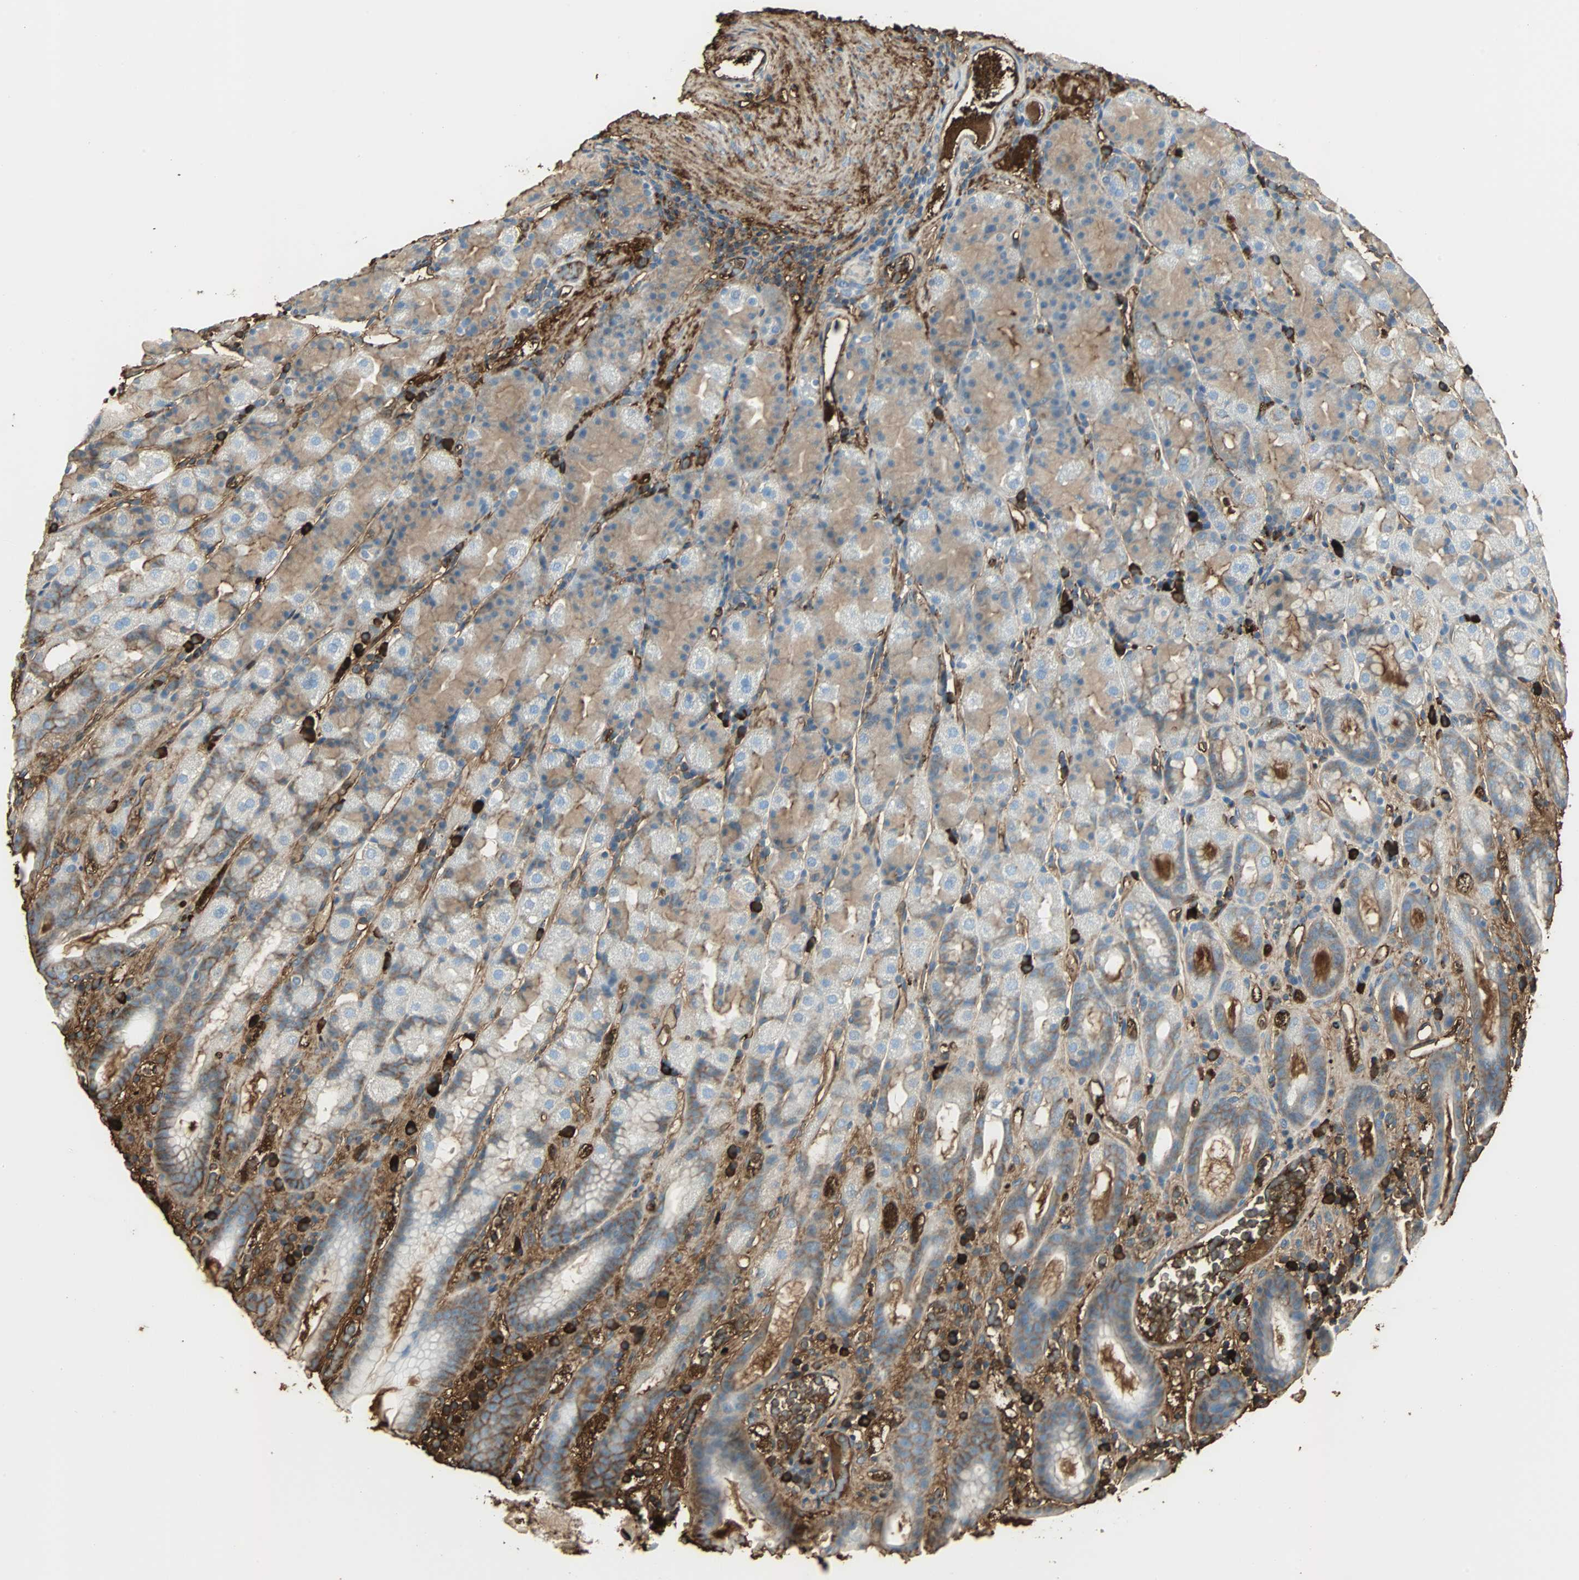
{"staining": {"intensity": "weak", "quantity": "25%-75%", "location": "cytoplasmic/membranous"}, "tissue": "stomach", "cell_type": "Glandular cells", "image_type": "normal", "snomed": [{"axis": "morphology", "description": "Normal tissue, NOS"}, {"axis": "topography", "description": "Stomach, upper"}], "caption": "Protein staining by immunohistochemistry reveals weak cytoplasmic/membranous positivity in about 25%-75% of glandular cells in unremarkable stomach.", "gene": "IGHA1", "patient": {"sex": "male", "age": 68}}